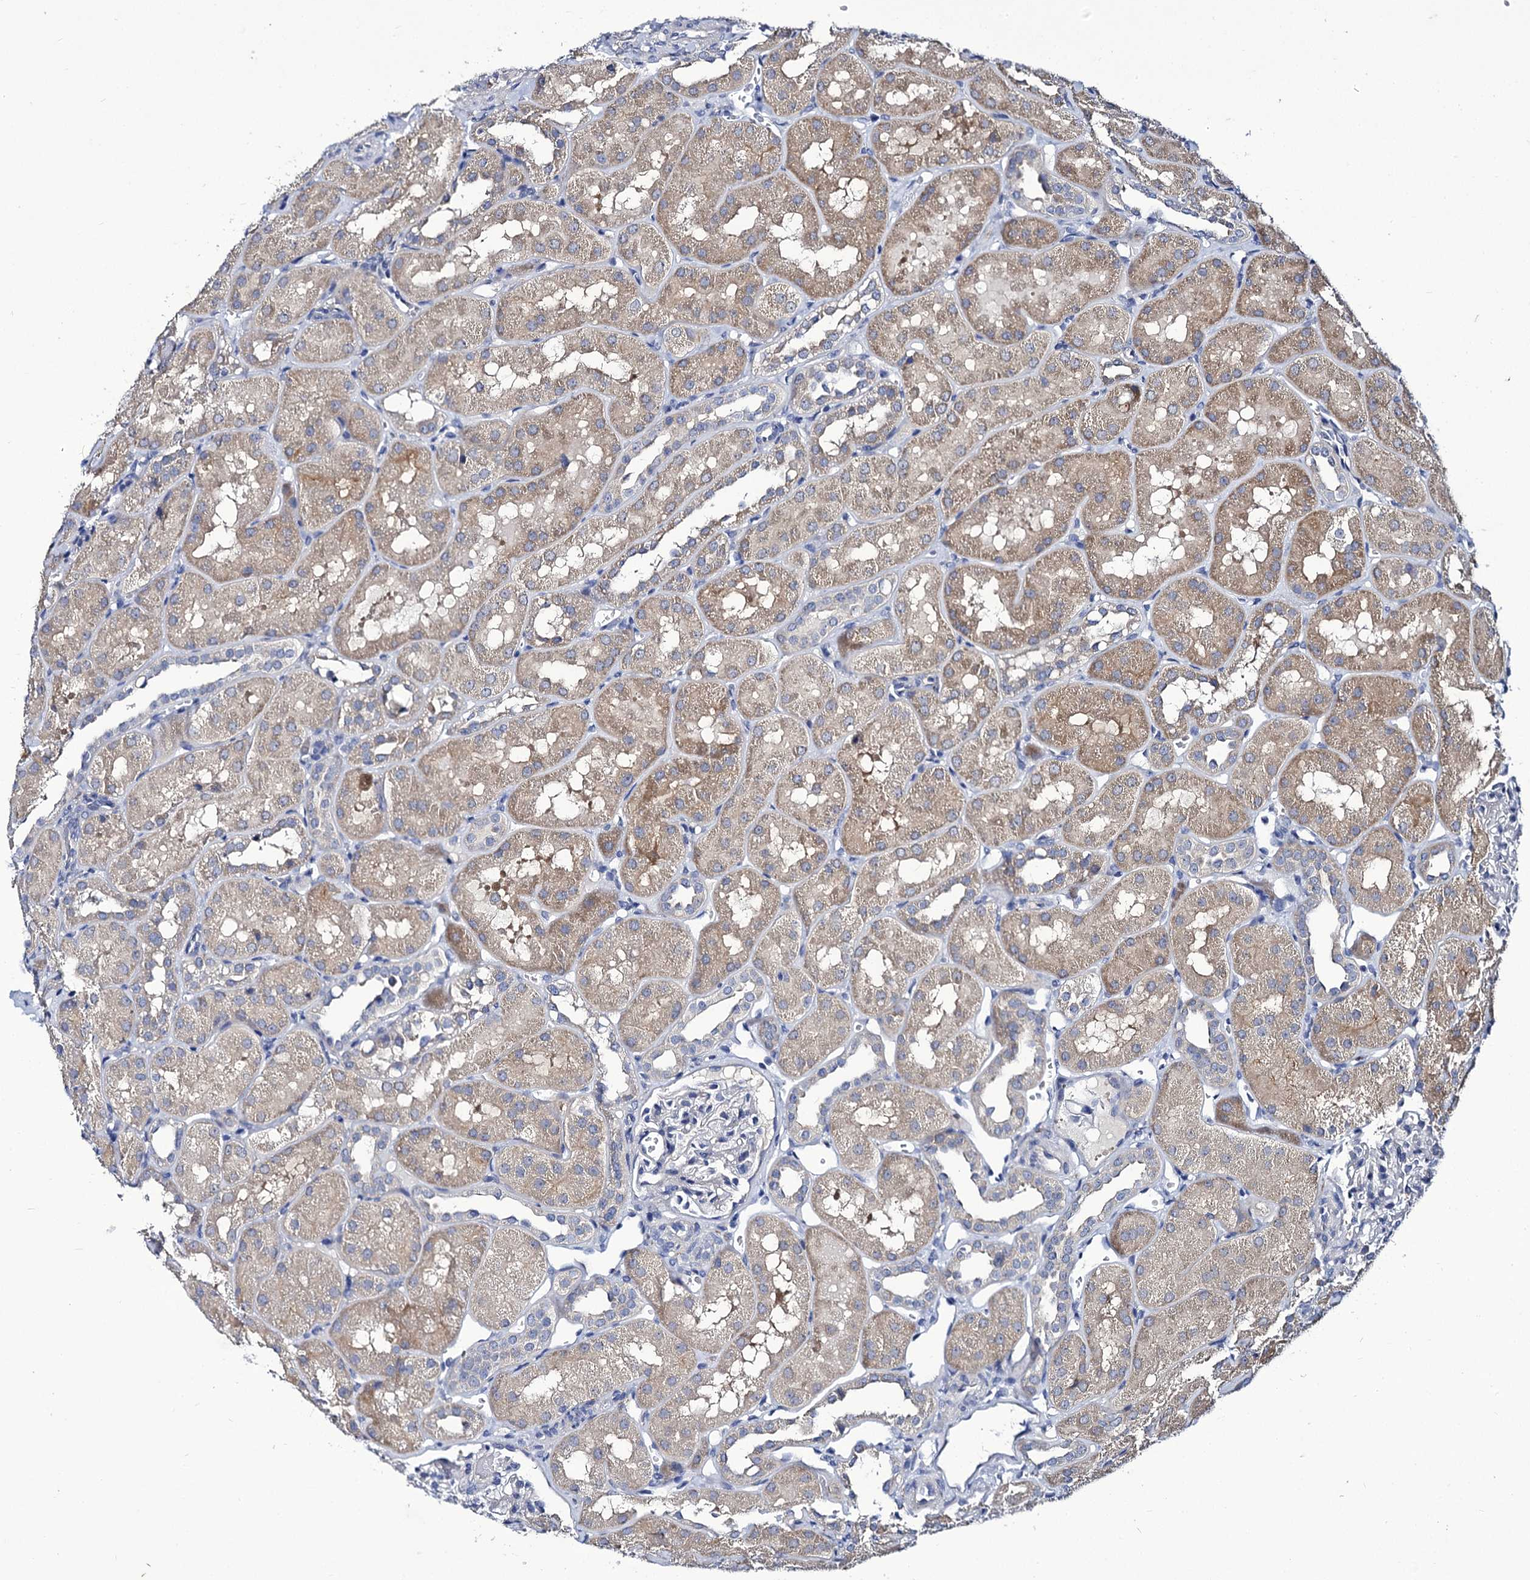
{"staining": {"intensity": "negative", "quantity": "none", "location": "none"}, "tissue": "kidney", "cell_type": "Cells in glomeruli", "image_type": "normal", "snomed": [{"axis": "morphology", "description": "Normal tissue, NOS"}, {"axis": "topography", "description": "Kidney"}, {"axis": "topography", "description": "Urinary bladder"}], "caption": "This is a micrograph of immunohistochemistry staining of benign kidney, which shows no expression in cells in glomeruli.", "gene": "PANX2", "patient": {"sex": "male", "age": 16}}